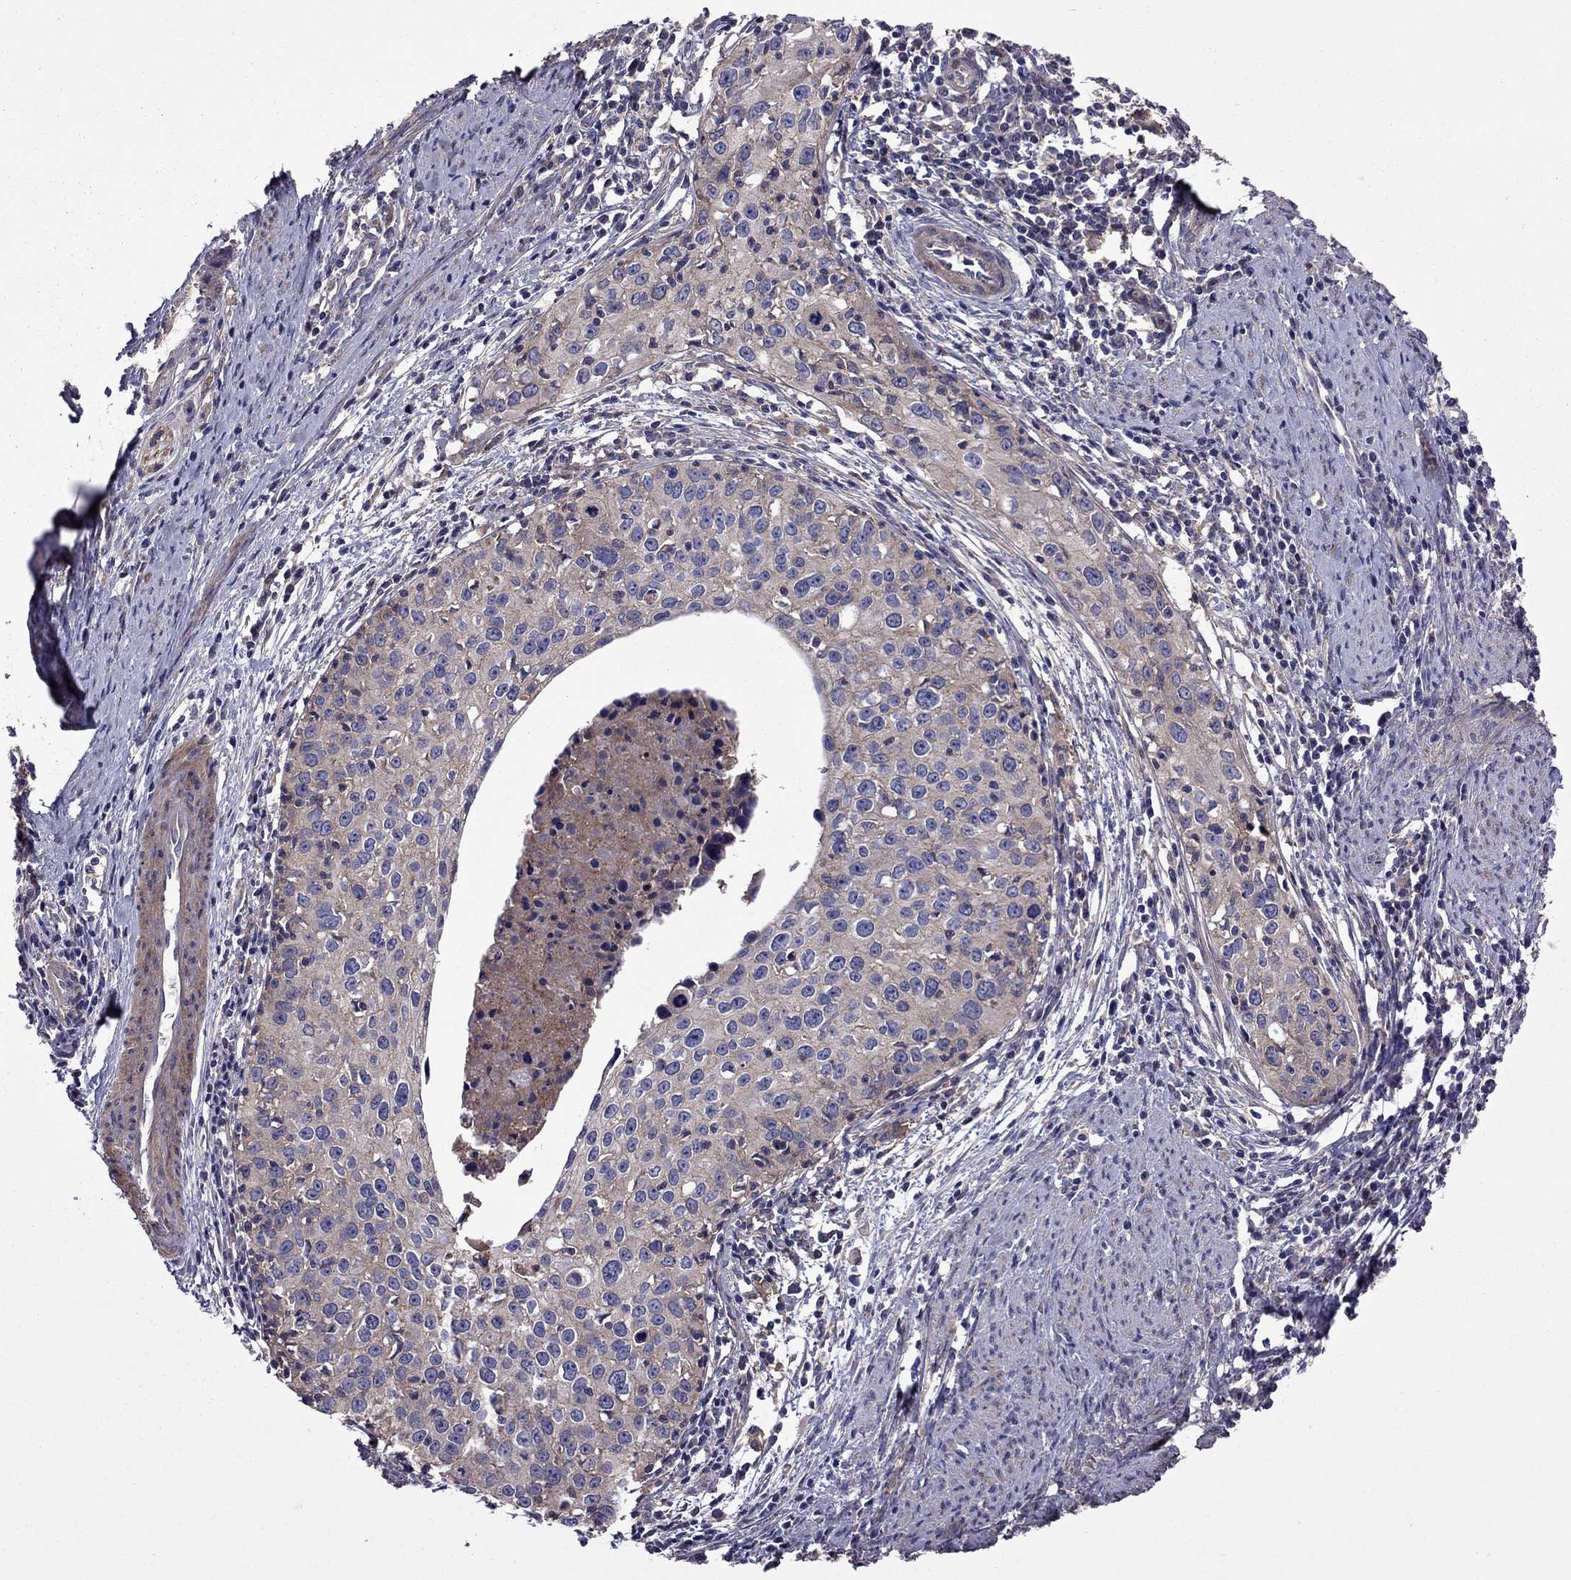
{"staining": {"intensity": "weak", "quantity": "<25%", "location": "cytoplasmic/membranous"}, "tissue": "cervical cancer", "cell_type": "Tumor cells", "image_type": "cancer", "snomed": [{"axis": "morphology", "description": "Squamous cell carcinoma, NOS"}, {"axis": "topography", "description": "Cervix"}], "caption": "Immunohistochemistry (IHC) micrograph of human cervical cancer (squamous cell carcinoma) stained for a protein (brown), which shows no expression in tumor cells.", "gene": "ITGB1", "patient": {"sex": "female", "age": 40}}